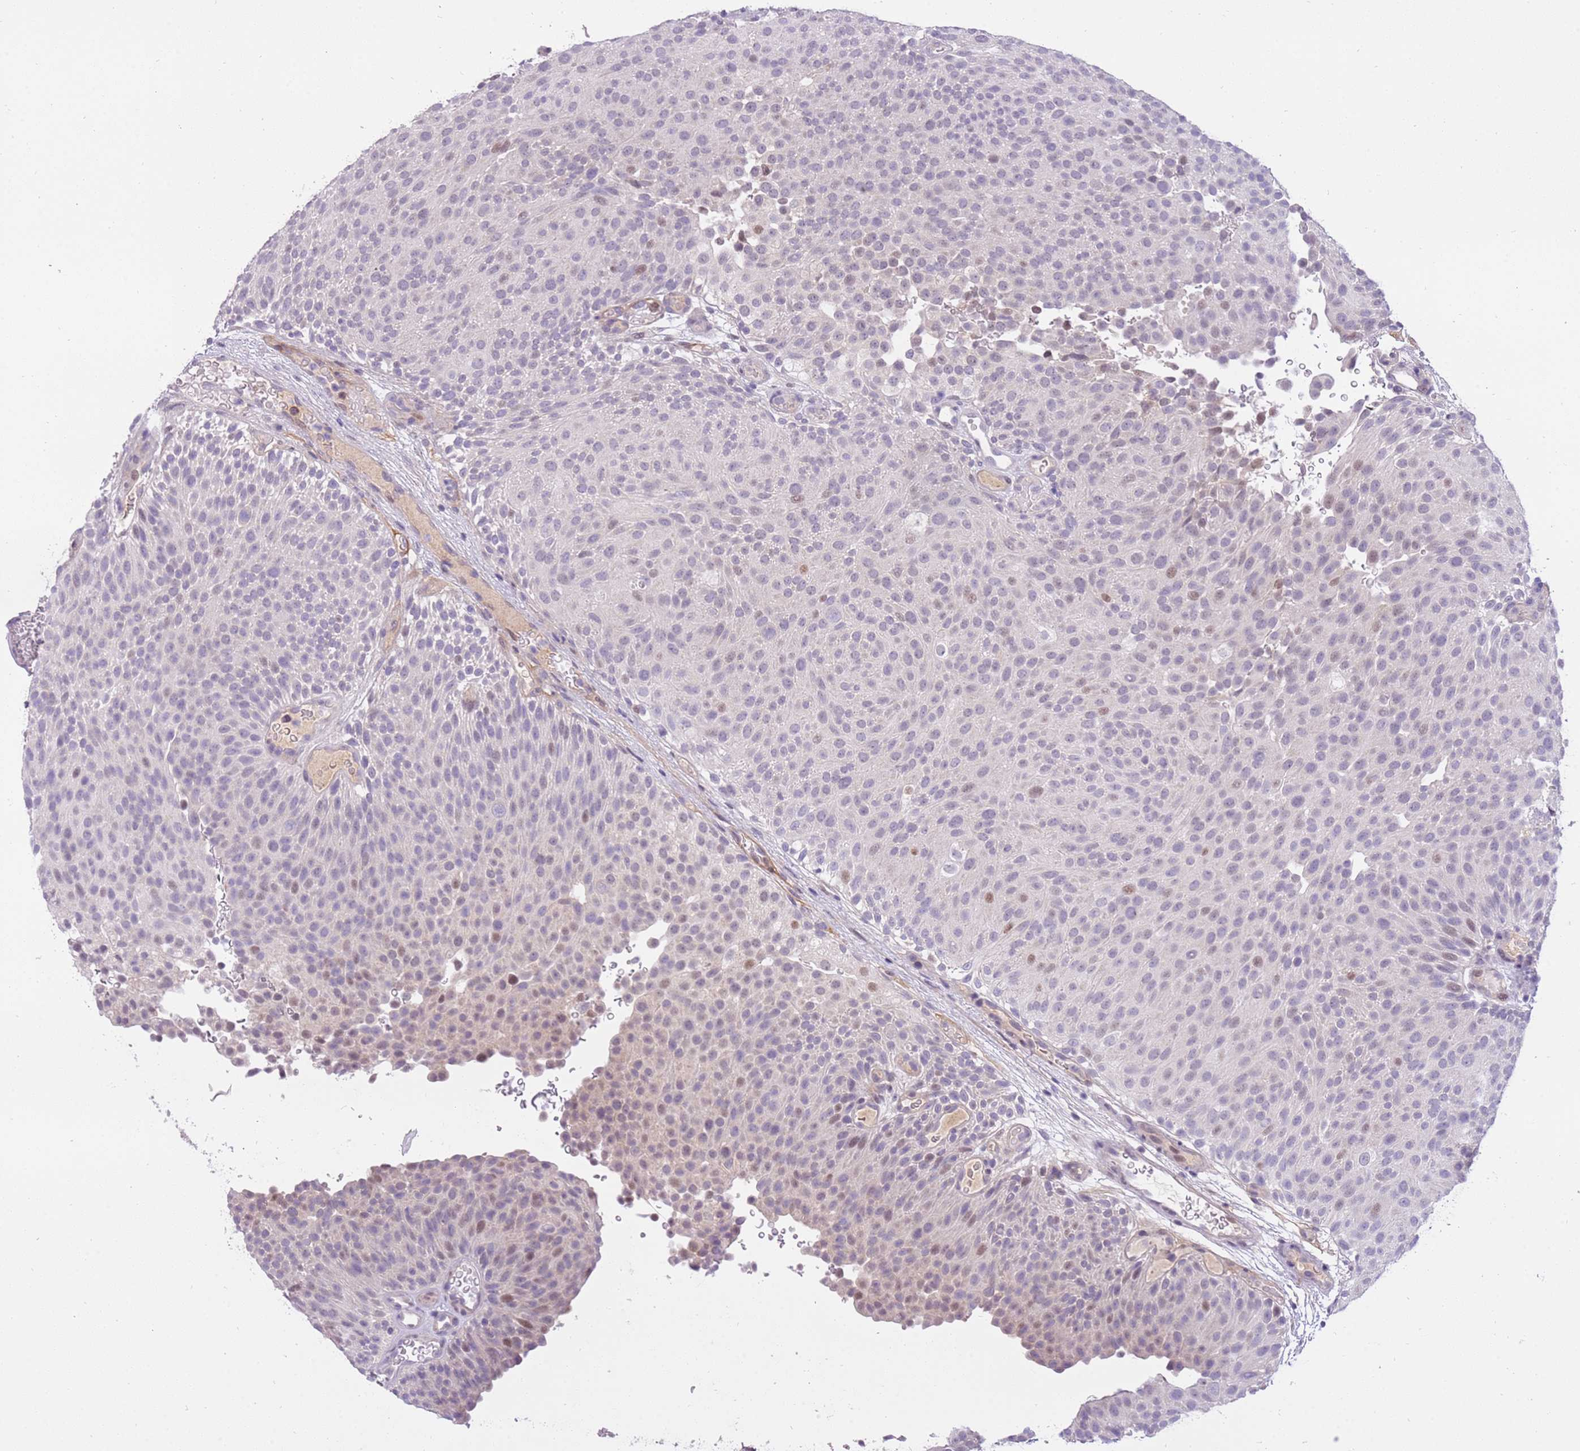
{"staining": {"intensity": "weak", "quantity": "<25%", "location": "nuclear"}, "tissue": "urothelial cancer", "cell_type": "Tumor cells", "image_type": "cancer", "snomed": [{"axis": "morphology", "description": "Urothelial carcinoma, Low grade"}, {"axis": "topography", "description": "Urinary bladder"}], "caption": "Protein analysis of urothelial cancer demonstrates no significant staining in tumor cells.", "gene": "MAGEF1", "patient": {"sex": "male", "age": 78}}